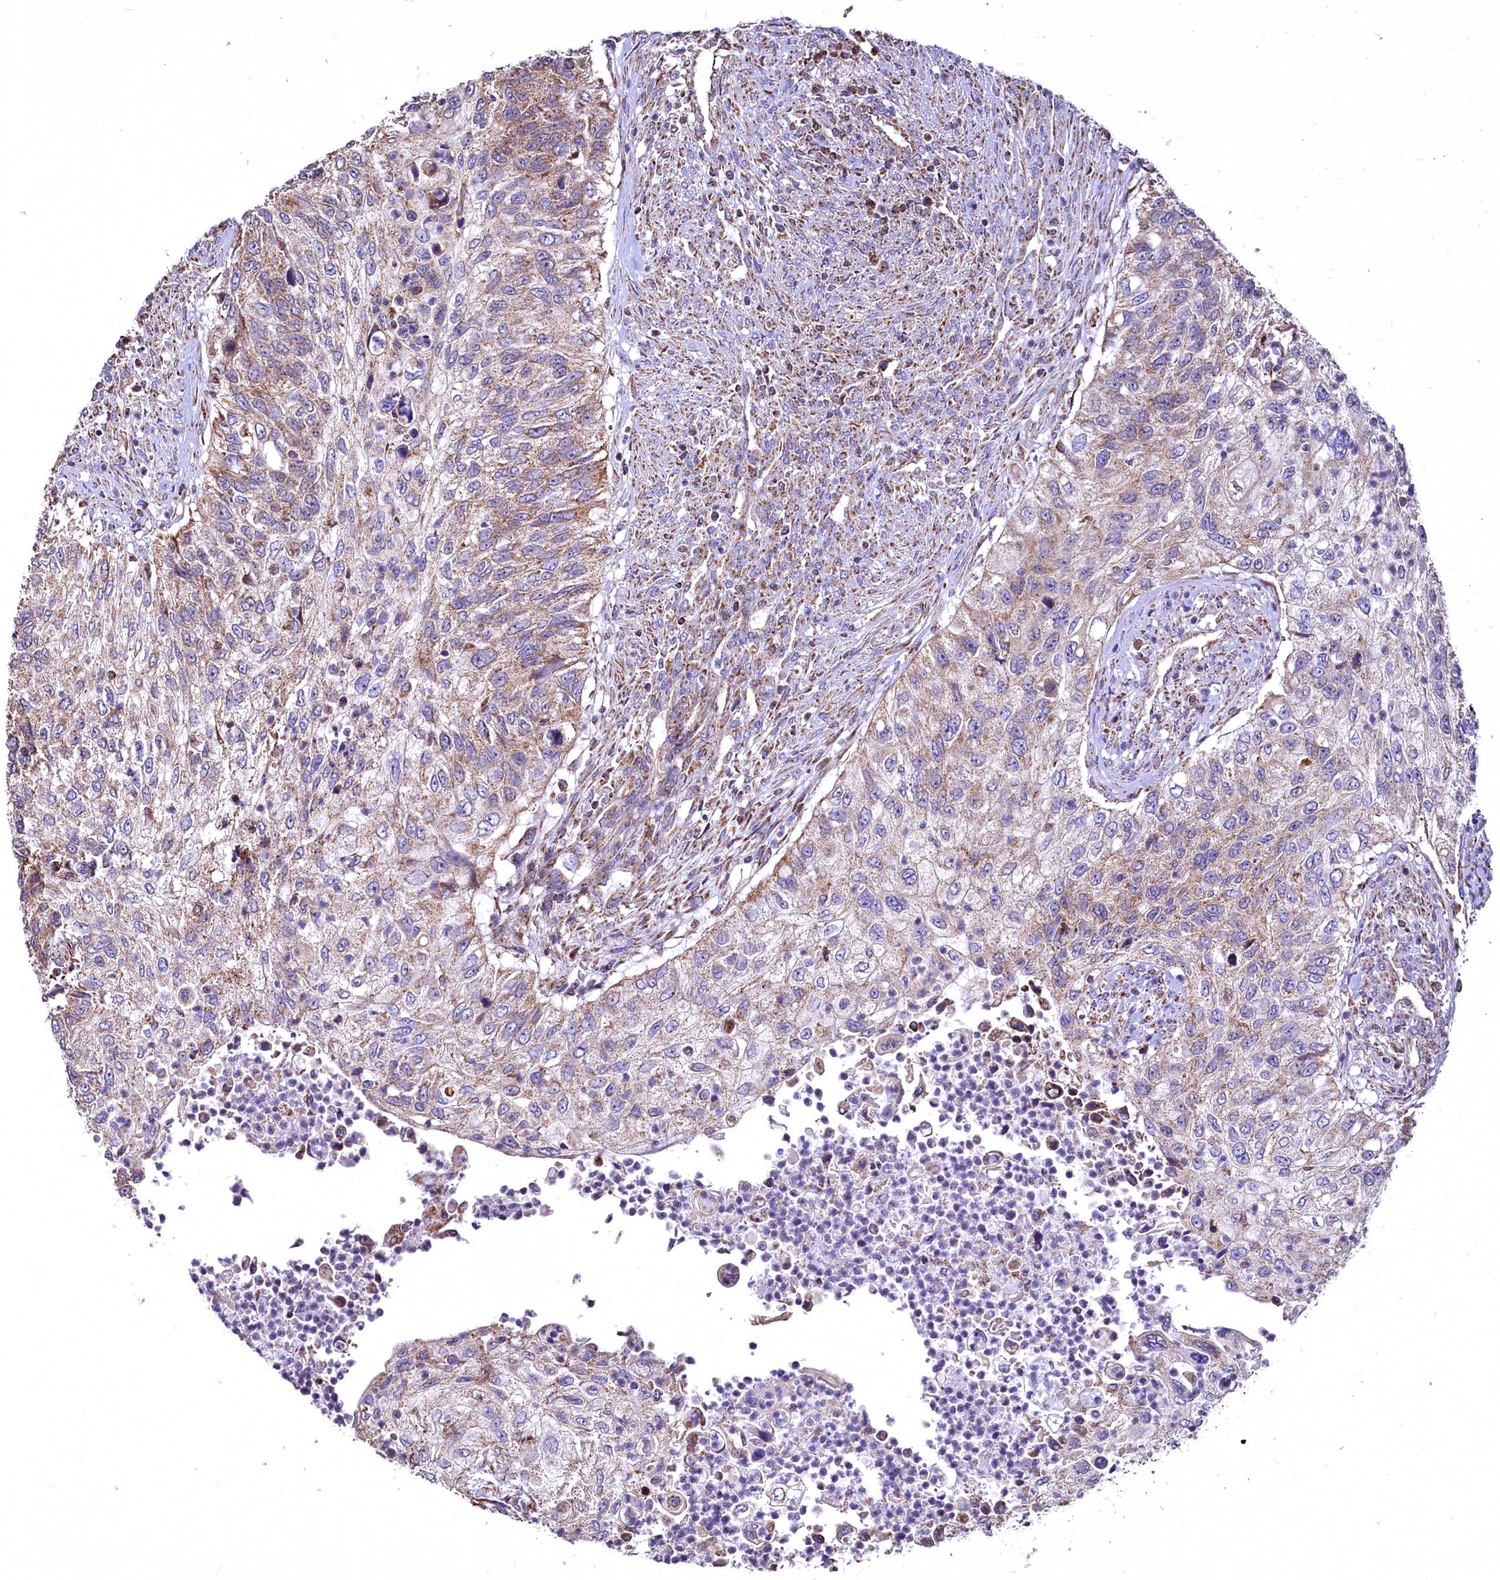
{"staining": {"intensity": "moderate", "quantity": "<25%", "location": "cytoplasmic/membranous"}, "tissue": "urothelial cancer", "cell_type": "Tumor cells", "image_type": "cancer", "snomed": [{"axis": "morphology", "description": "Urothelial carcinoma, High grade"}, {"axis": "topography", "description": "Urinary bladder"}], "caption": "Urothelial cancer stained with a brown dye exhibits moderate cytoplasmic/membranous positive expression in approximately <25% of tumor cells.", "gene": "NUDT15", "patient": {"sex": "female", "age": 60}}